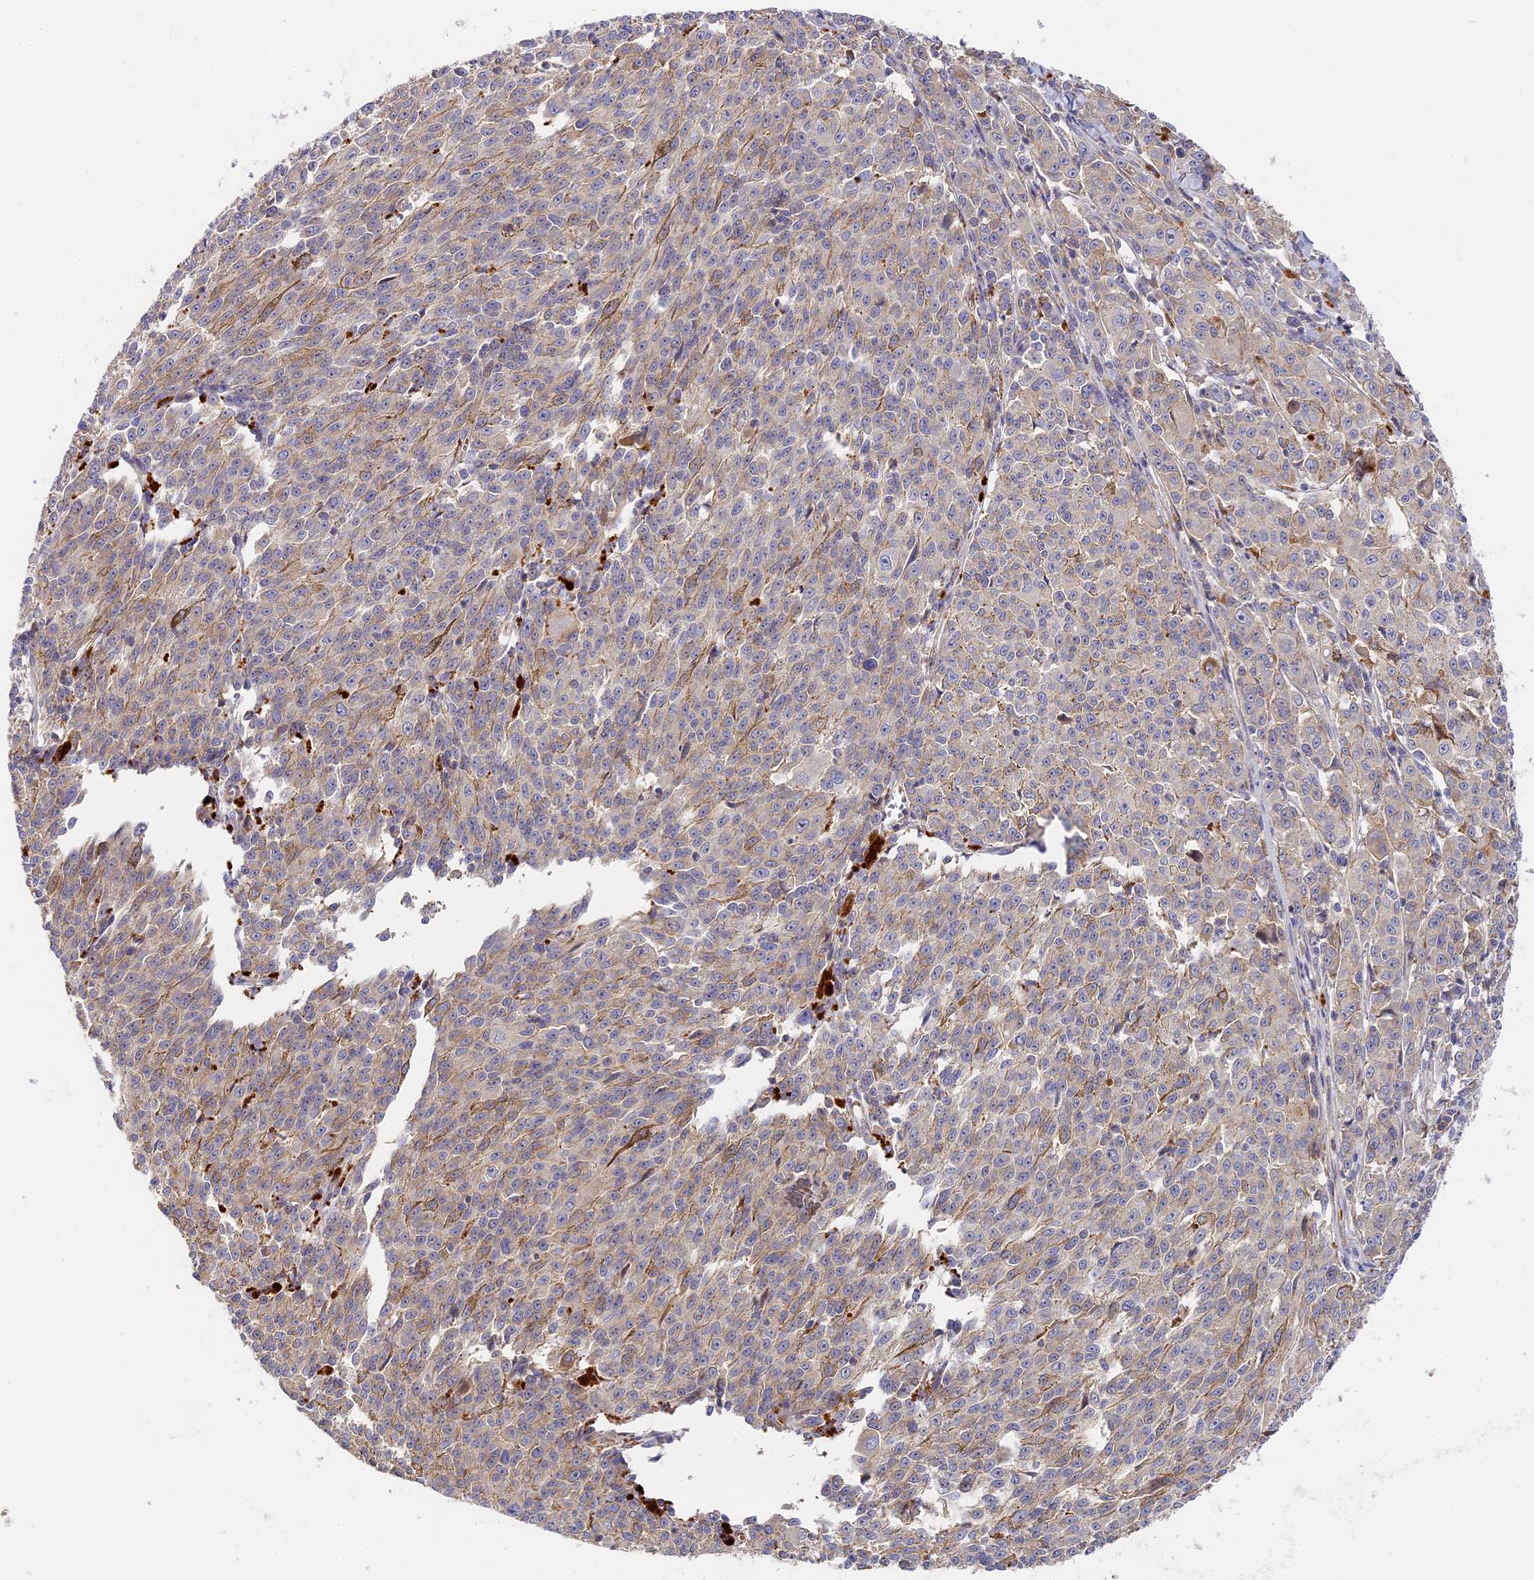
{"staining": {"intensity": "weak", "quantity": "25%-75%", "location": "cytoplasmic/membranous"}, "tissue": "melanoma", "cell_type": "Tumor cells", "image_type": "cancer", "snomed": [{"axis": "morphology", "description": "Malignant melanoma, NOS"}, {"axis": "topography", "description": "Skin"}], "caption": "Immunohistochemical staining of malignant melanoma demonstrates low levels of weak cytoplasmic/membranous protein expression in about 25%-75% of tumor cells.", "gene": "MISP3", "patient": {"sex": "female", "age": 52}}